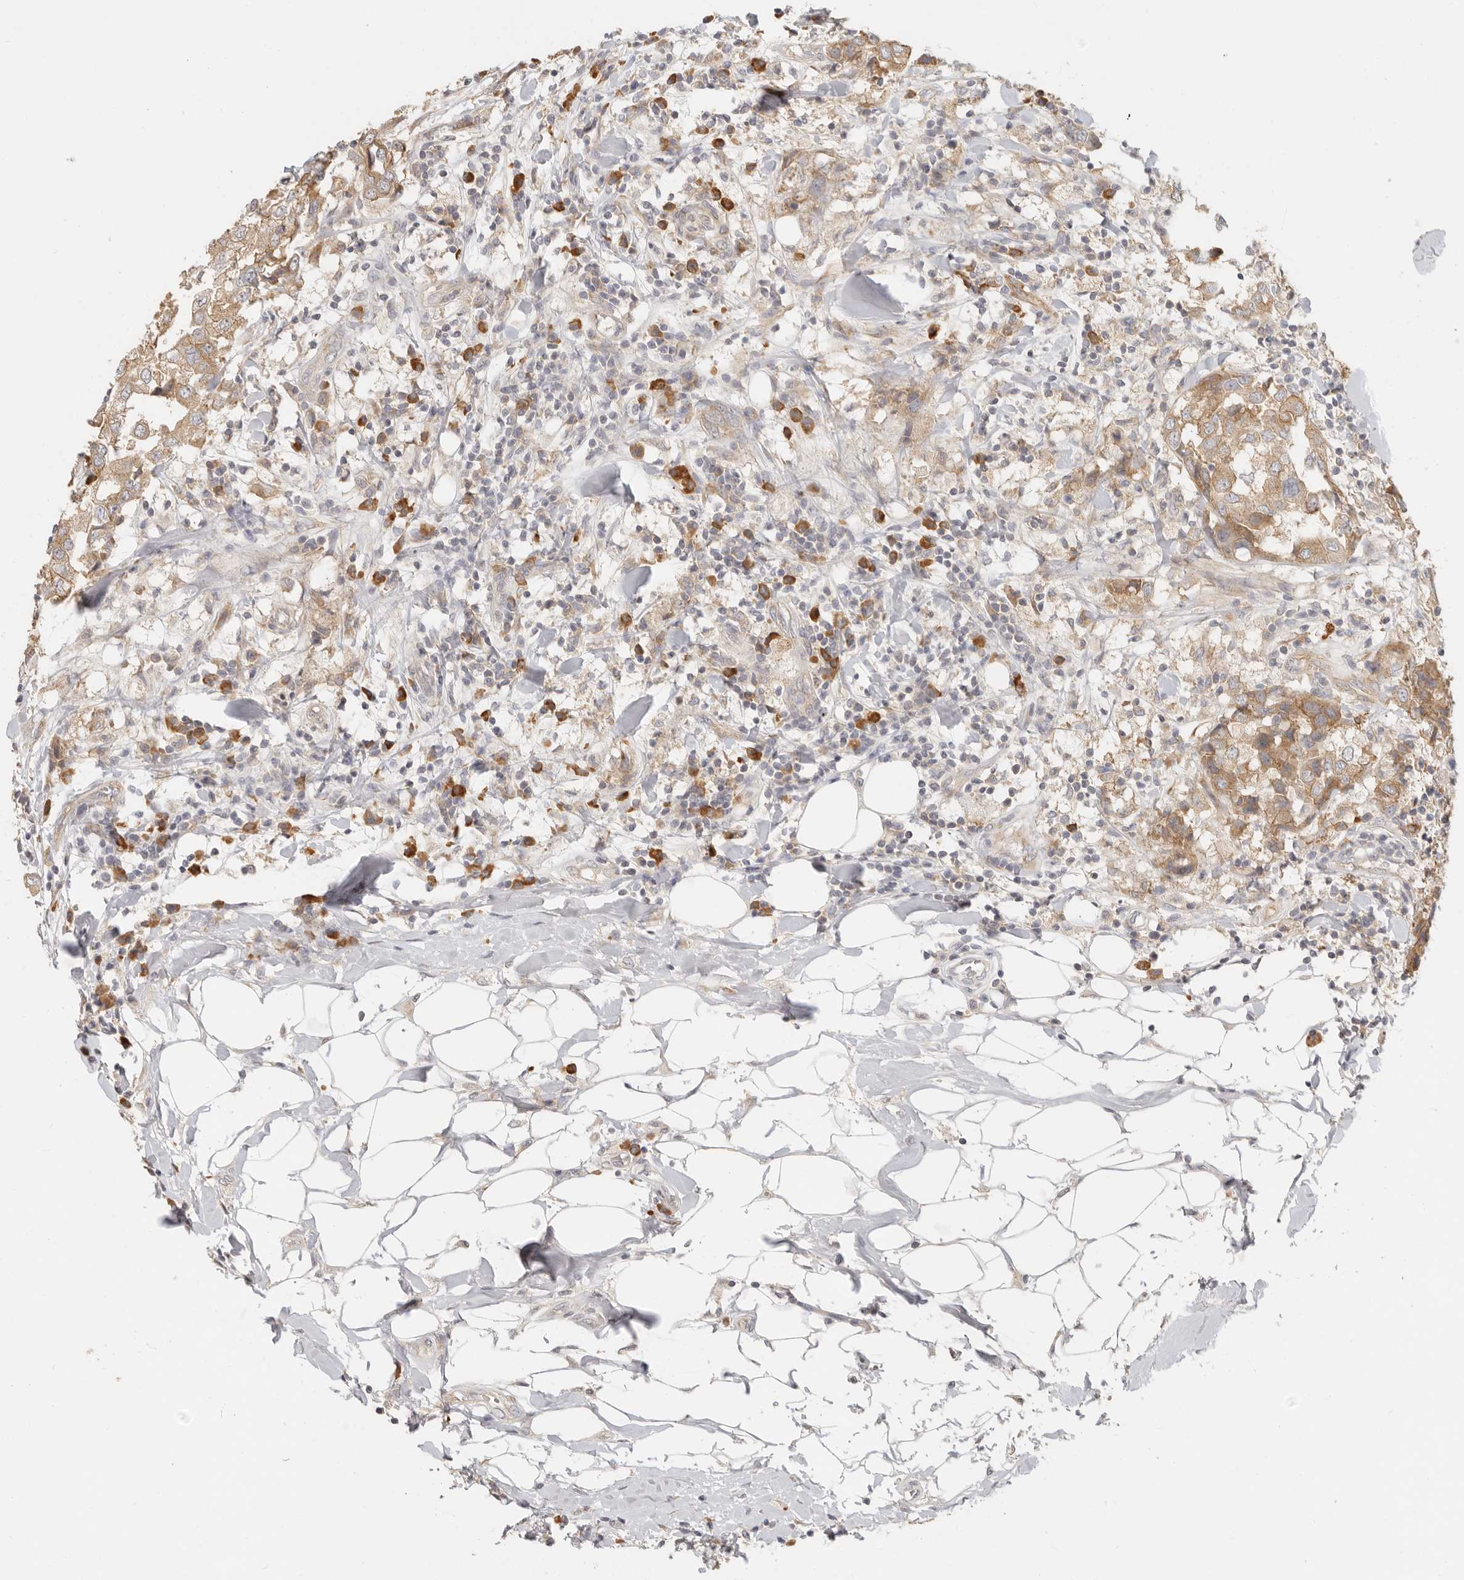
{"staining": {"intensity": "moderate", "quantity": ">75%", "location": "cytoplasmic/membranous"}, "tissue": "breast cancer", "cell_type": "Tumor cells", "image_type": "cancer", "snomed": [{"axis": "morphology", "description": "Duct carcinoma"}, {"axis": "topography", "description": "Breast"}], "caption": "Immunohistochemistry (IHC) (DAB) staining of human invasive ductal carcinoma (breast) reveals moderate cytoplasmic/membranous protein staining in approximately >75% of tumor cells.", "gene": "PABPC4", "patient": {"sex": "female", "age": 27}}